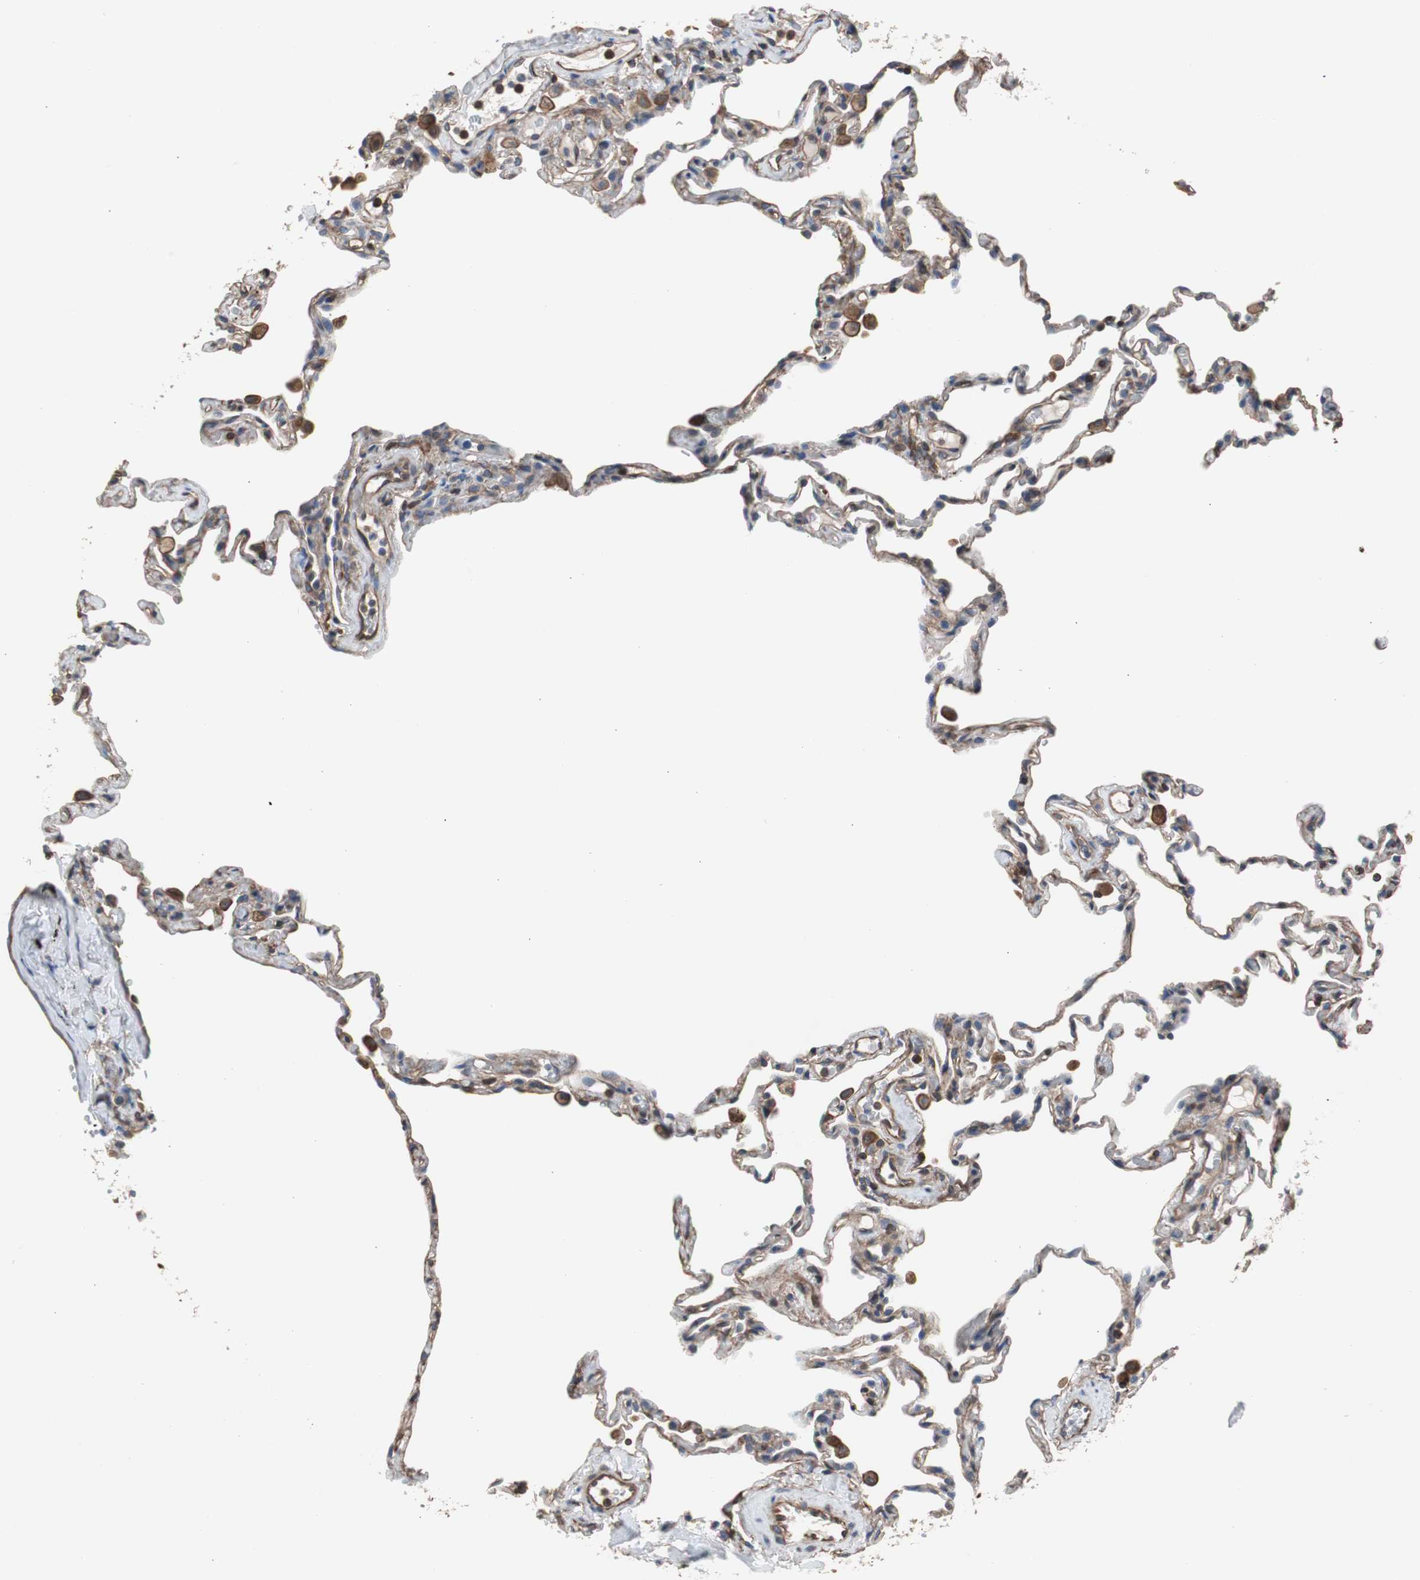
{"staining": {"intensity": "weak", "quantity": "25%-75%", "location": "cytoplasmic/membranous"}, "tissue": "lung", "cell_type": "Alveolar cells", "image_type": "normal", "snomed": [{"axis": "morphology", "description": "Normal tissue, NOS"}, {"axis": "topography", "description": "Lung"}], "caption": "Immunohistochemistry micrograph of benign human lung stained for a protein (brown), which demonstrates low levels of weak cytoplasmic/membranous expression in about 25%-75% of alveolar cells.", "gene": "KIF3B", "patient": {"sex": "male", "age": 59}}